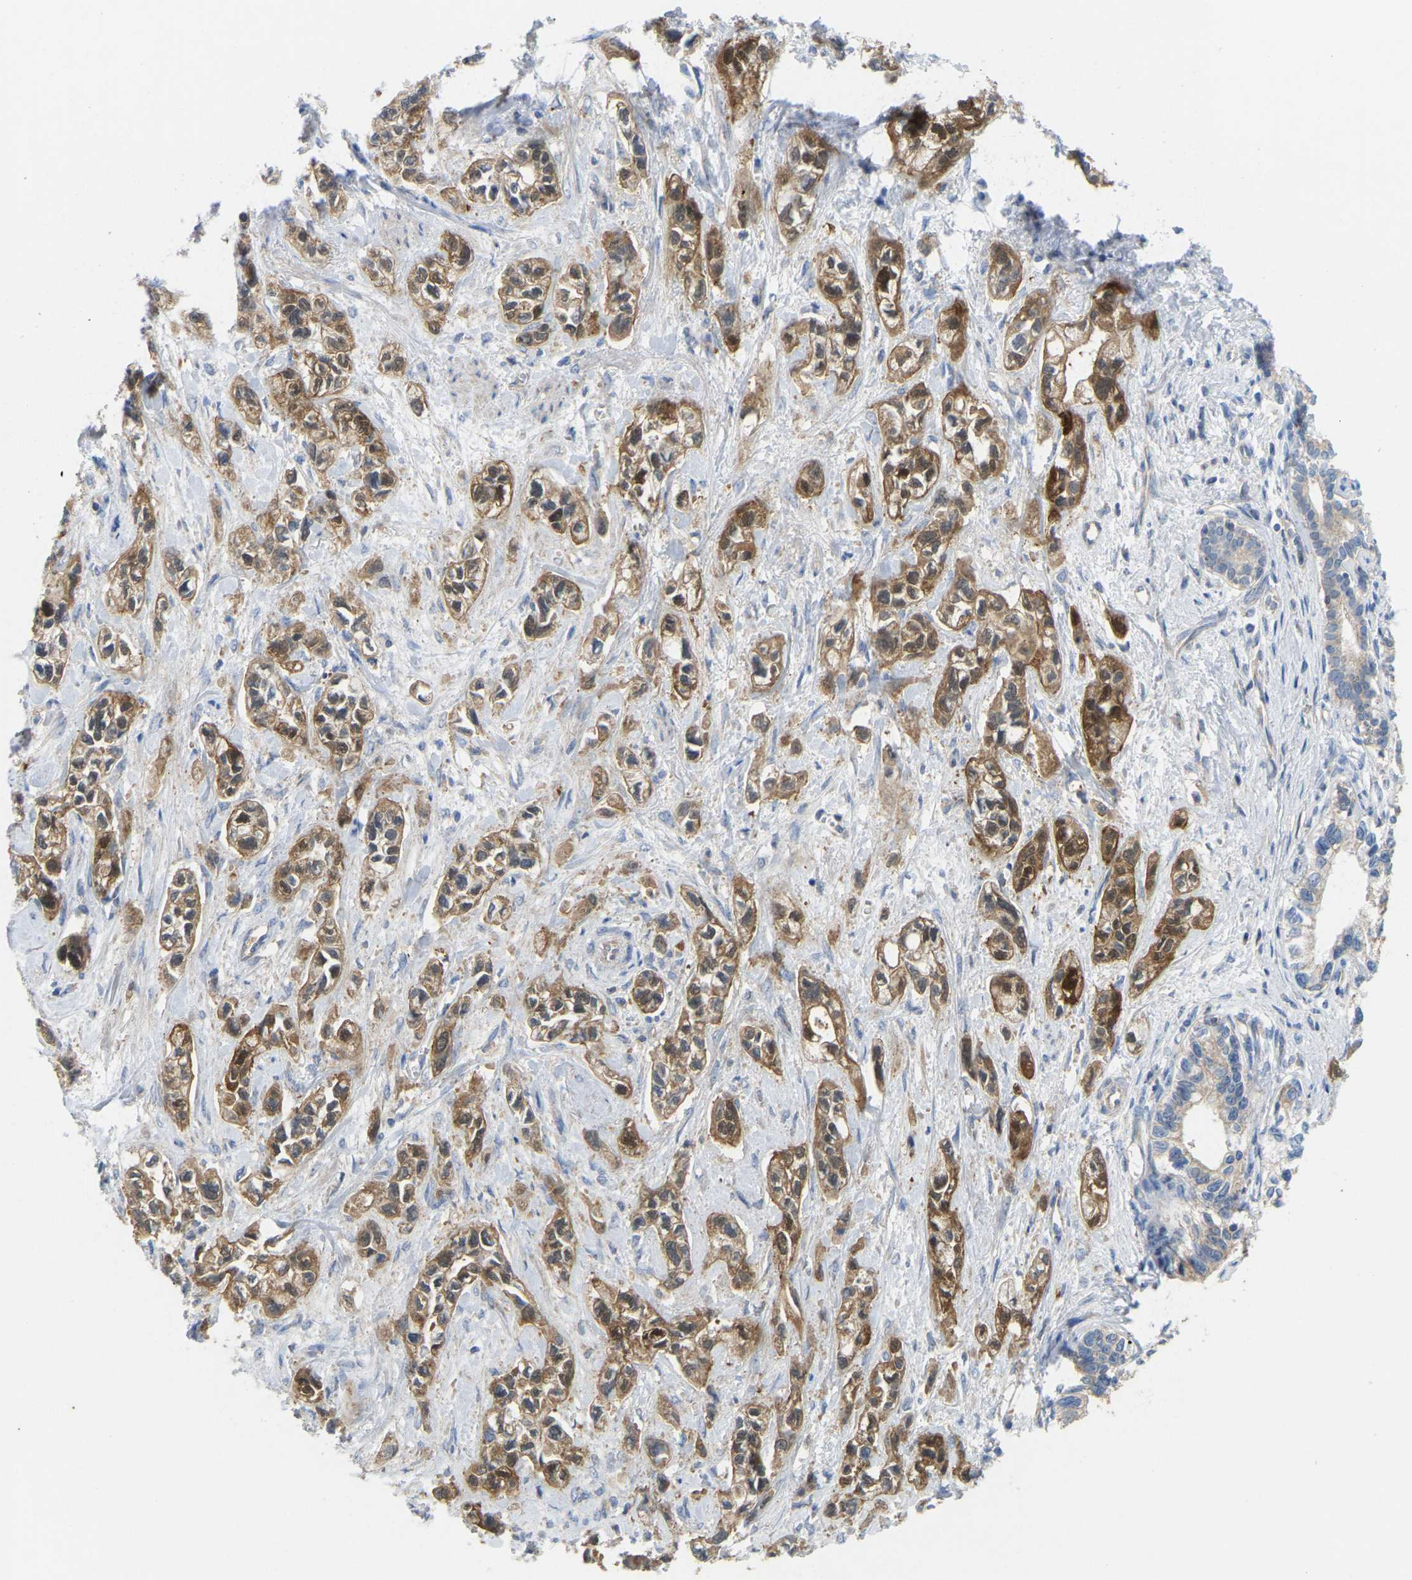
{"staining": {"intensity": "moderate", "quantity": ">75%", "location": "cytoplasmic/membranous"}, "tissue": "pancreatic cancer", "cell_type": "Tumor cells", "image_type": "cancer", "snomed": [{"axis": "morphology", "description": "Adenocarcinoma, NOS"}, {"axis": "topography", "description": "Pancreas"}], "caption": "Immunohistochemical staining of human pancreatic cancer (adenocarcinoma) displays moderate cytoplasmic/membranous protein expression in about >75% of tumor cells. The protein is shown in brown color, while the nuclei are stained blue.", "gene": "SERPINB5", "patient": {"sex": "male", "age": 74}}